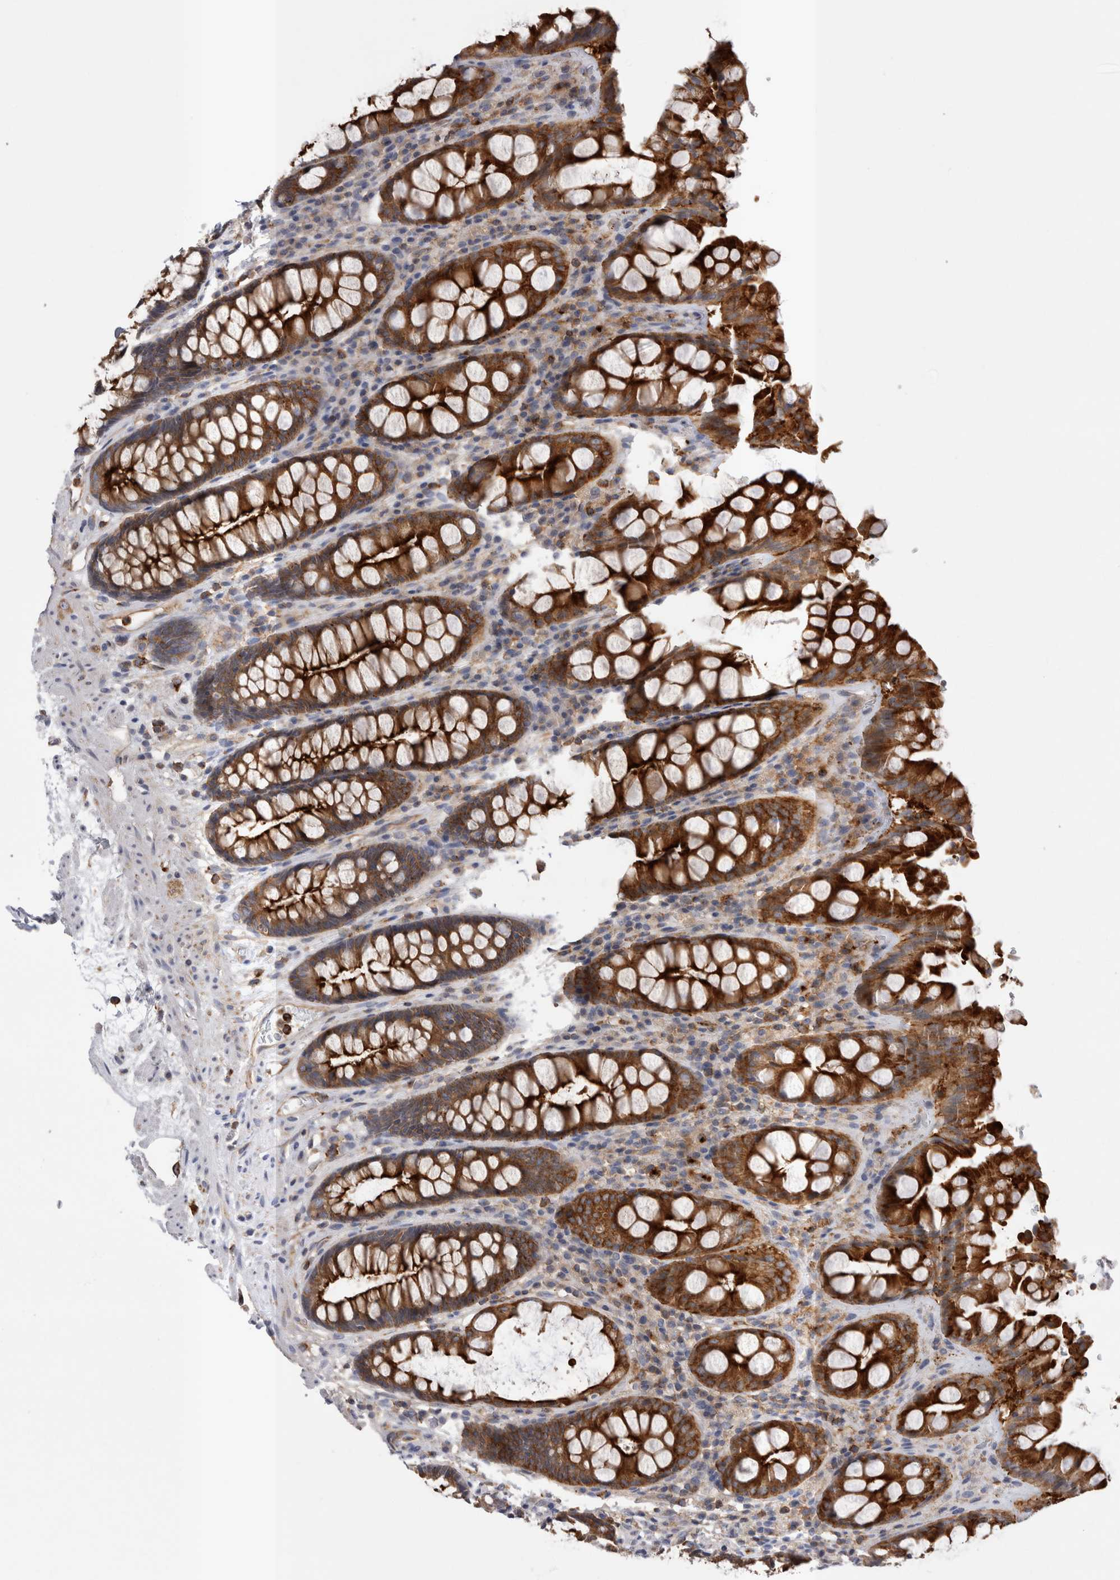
{"staining": {"intensity": "strong", "quantity": ">75%", "location": "cytoplasmic/membranous"}, "tissue": "rectum", "cell_type": "Glandular cells", "image_type": "normal", "snomed": [{"axis": "morphology", "description": "Normal tissue, NOS"}, {"axis": "topography", "description": "Rectum"}], "caption": "Approximately >75% of glandular cells in normal rectum reveal strong cytoplasmic/membranous protein staining as visualized by brown immunohistochemical staining.", "gene": "RAB11FIP1", "patient": {"sex": "male", "age": 64}}